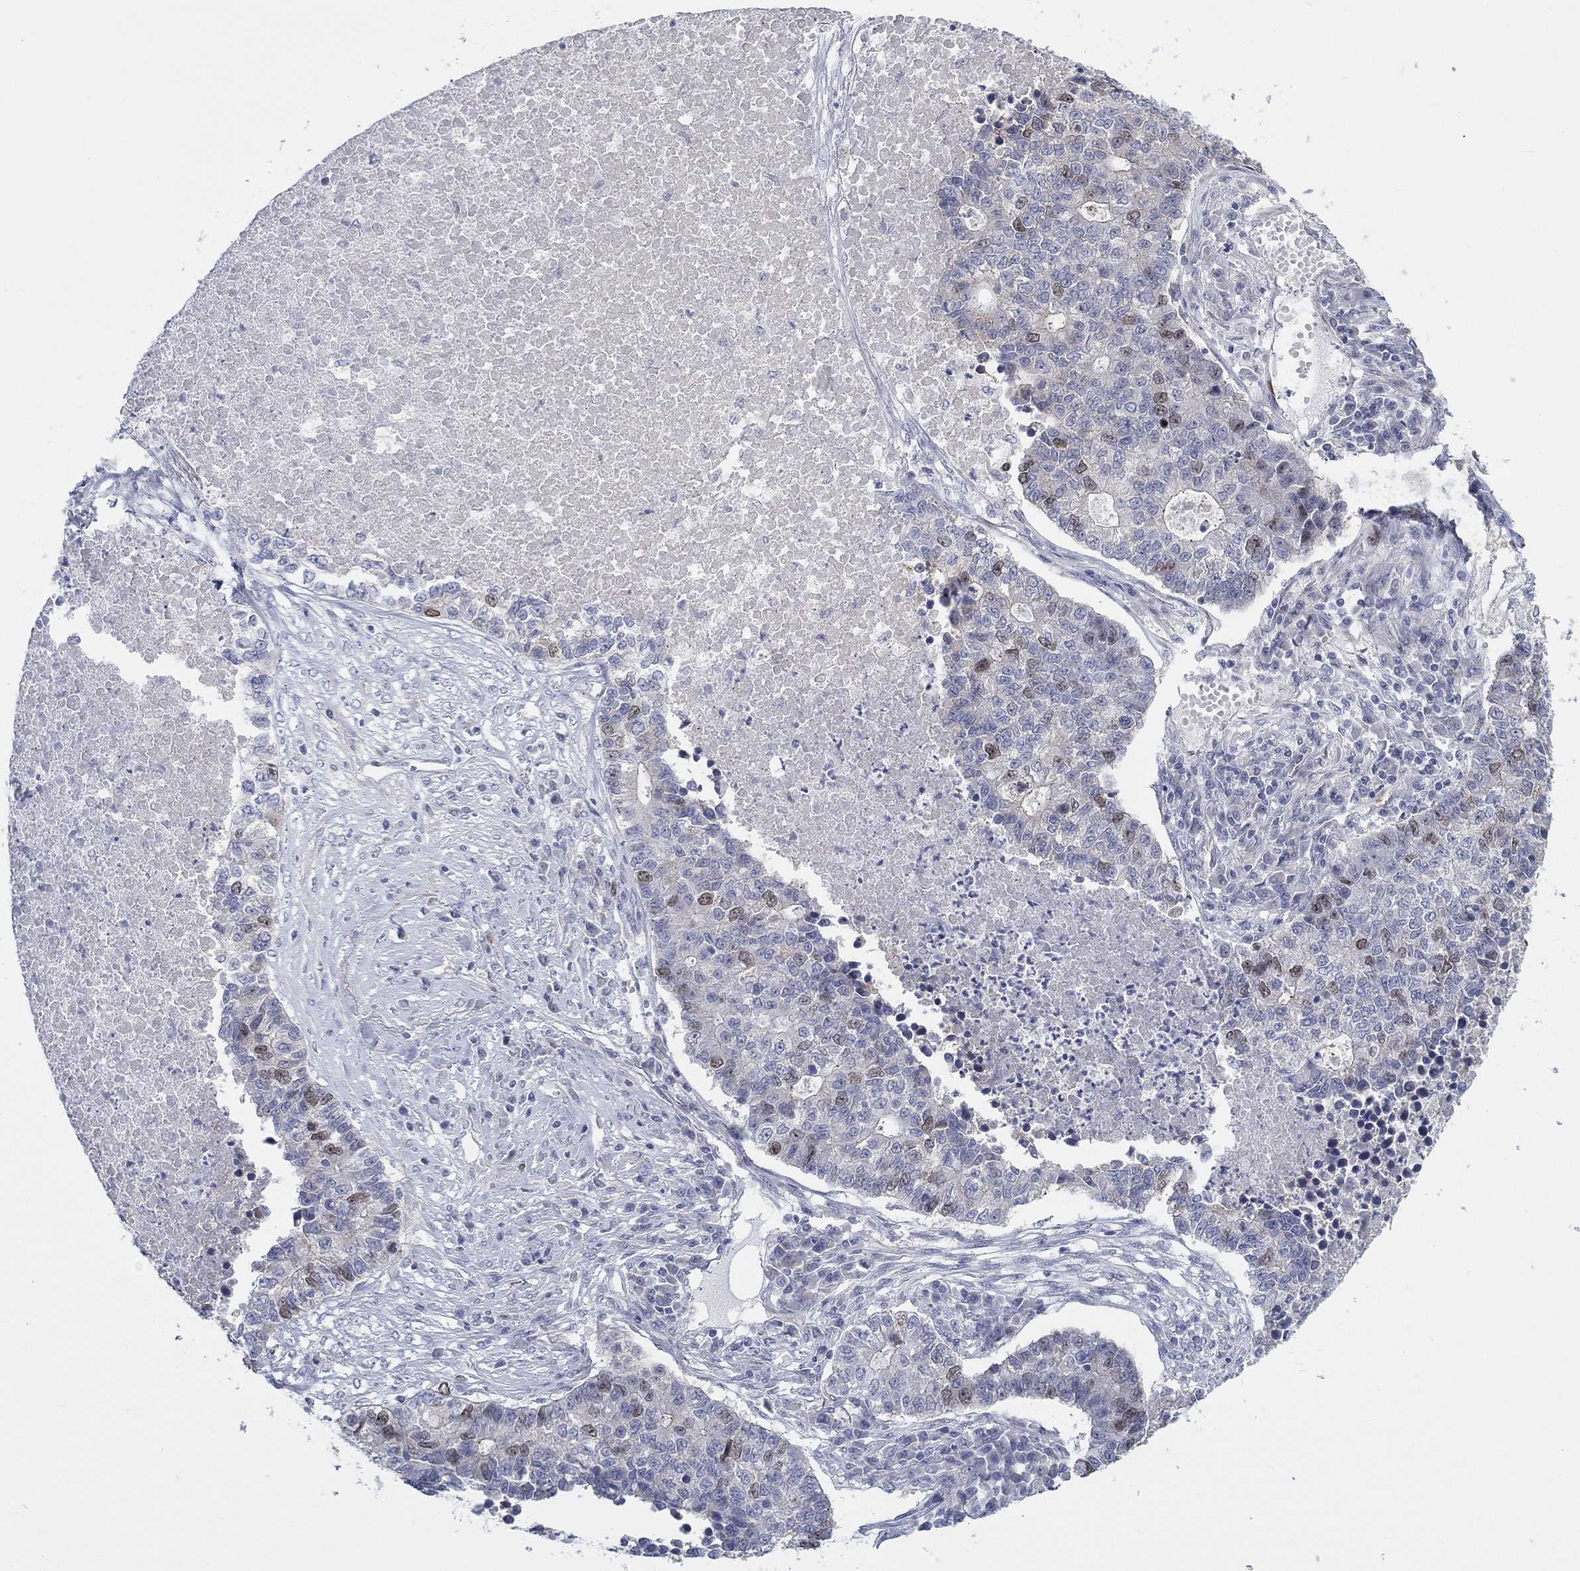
{"staining": {"intensity": "moderate", "quantity": "<25%", "location": "nuclear"}, "tissue": "lung cancer", "cell_type": "Tumor cells", "image_type": "cancer", "snomed": [{"axis": "morphology", "description": "Adenocarcinoma, NOS"}, {"axis": "topography", "description": "Lung"}], "caption": "Lung cancer (adenocarcinoma) stained with DAB IHC demonstrates low levels of moderate nuclear expression in about <25% of tumor cells.", "gene": "PRC1", "patient": {"sex": "male", "age": 57}}